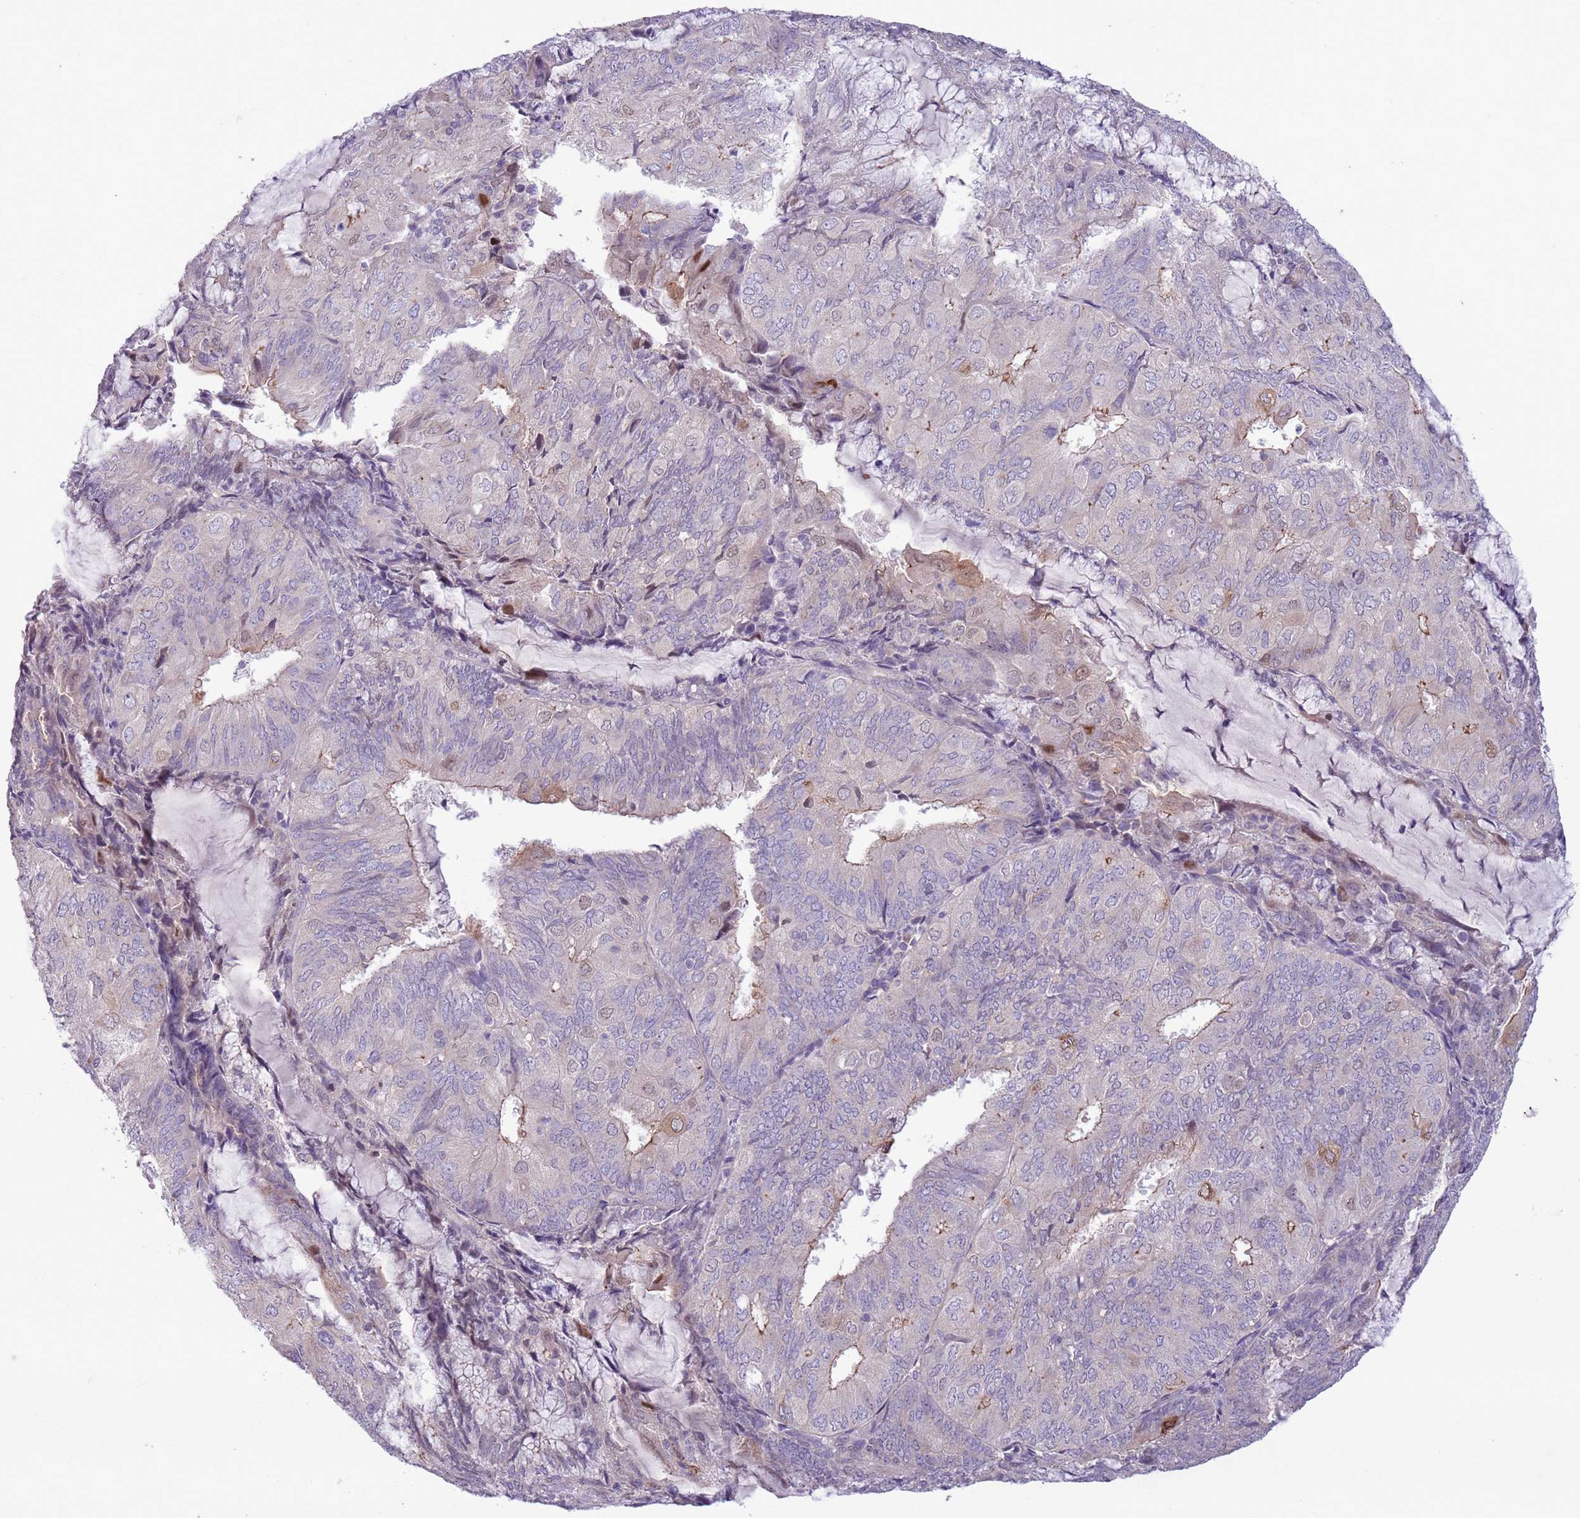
{"staining": {"intensity": "weak", "quantity": "<25%", "location": "cytoplasmic/membranous"}, "tissue": "endometrial cancer", "cell_type": "Tumor cells", "image_type": "cancer", "snomed": [{"axis": "morphology", "description": "Adenocarcinoma, NOS"}, {"axis": "topography", "description": "Endometrium"}], "caption": "Endometrial cancer stained for a protein using immunohistochemistry exhibits no positivity tumor cells.", "gene": "CCND2", "patient": {"sex": "female", "age": 81}}